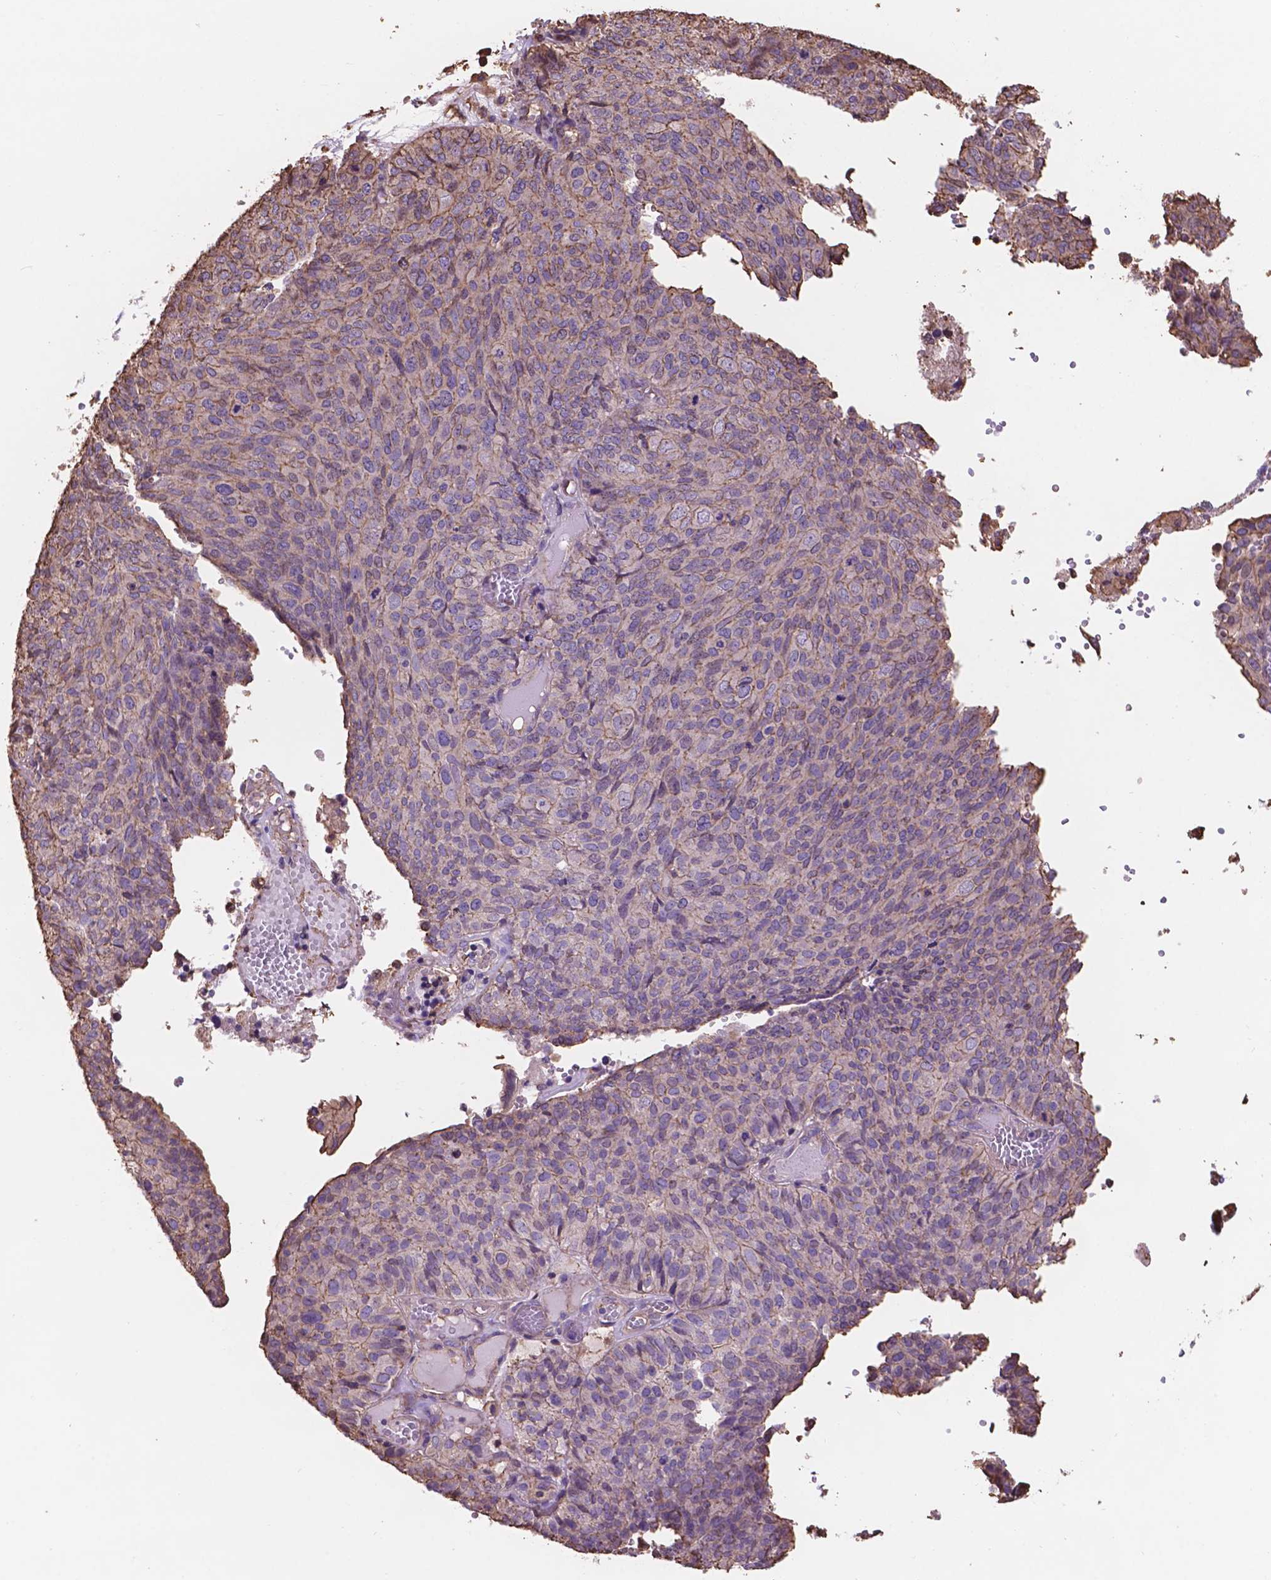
{"staining": {"intensity": "moderate", "quantity": "<25%", "location": "cytoplasmic/membranous"}, "tissue": "ovarian cancer", "cell_type": "Tumor cells", "image_type": "cancer", "snomed": [{"axis": "morphology", "description": "Carcinoma, endometroid"}, {"axis": "topography", "description": "Ovary"}], "caption": "Immunohistochemical staining of human ovarian endometroid carcinoma exhibits moderate cytoplasmic/membranous protein positivity in about <25% of tumor cells. Nuclei are stained in blue.", "gene": "NIPA2", "patient": {"sex": "female", "age": 58}}